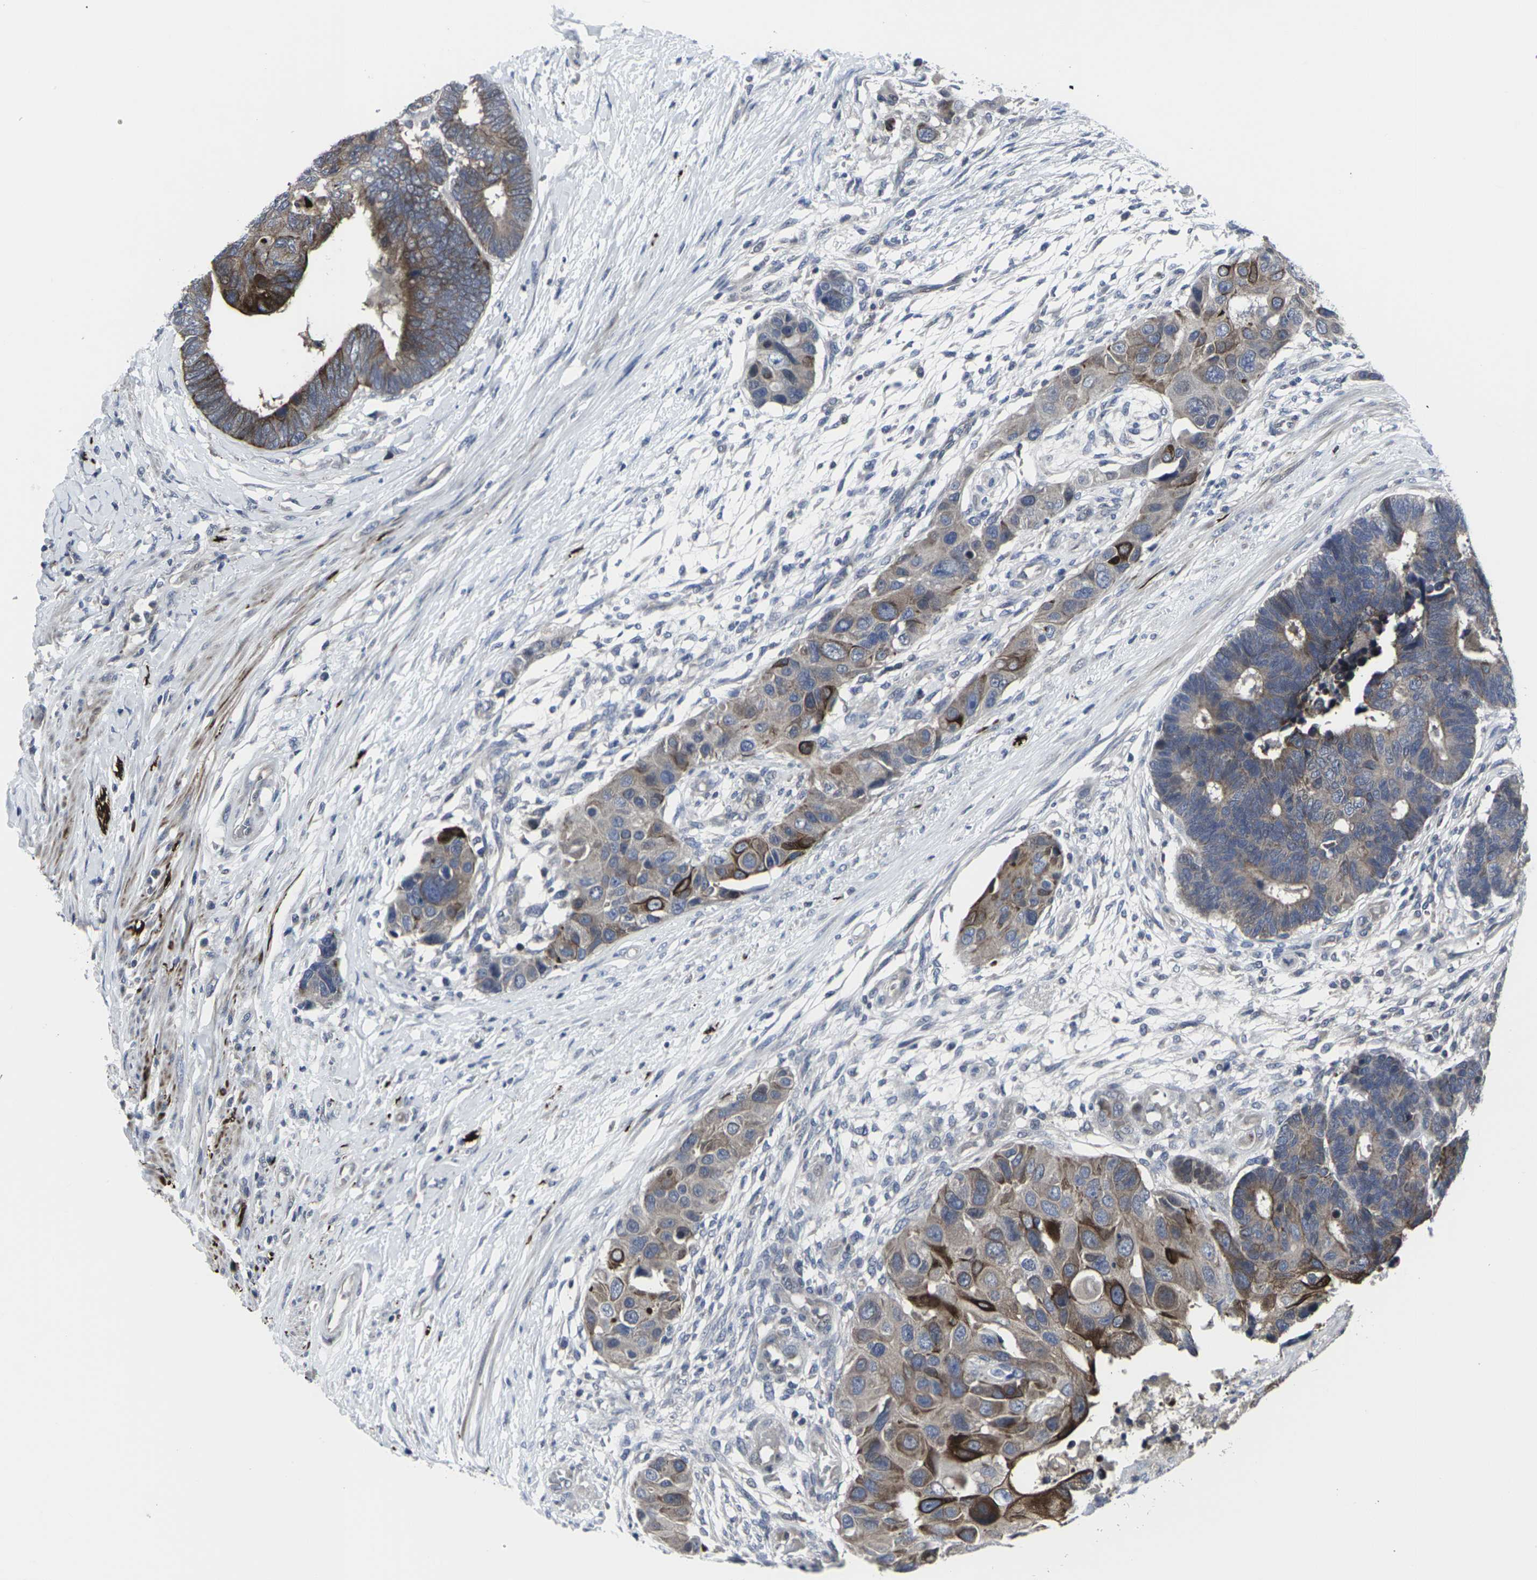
{"staining": {"intensity": "strong", "quantity": "<25%", "location": "cytoplasmic/membranous"}, "tissue": "colorectal cancer", "cell_type": "Tumor cells", "image_type": "cancer", "snomed": [{"axis": "morphology", "description": "Adenocarcinoma, NOS"}, {"axis": "topography", "description": "Rectum"}], "caption": "Immunohistochemical staining of colorectal adenocarcinoma shows medium levels of strong cytoplasmic/membranous protein positivity in about <25% of tumor cells.", "gene": "HPRT1", "patient": {"sex": "male", "age": 51}}